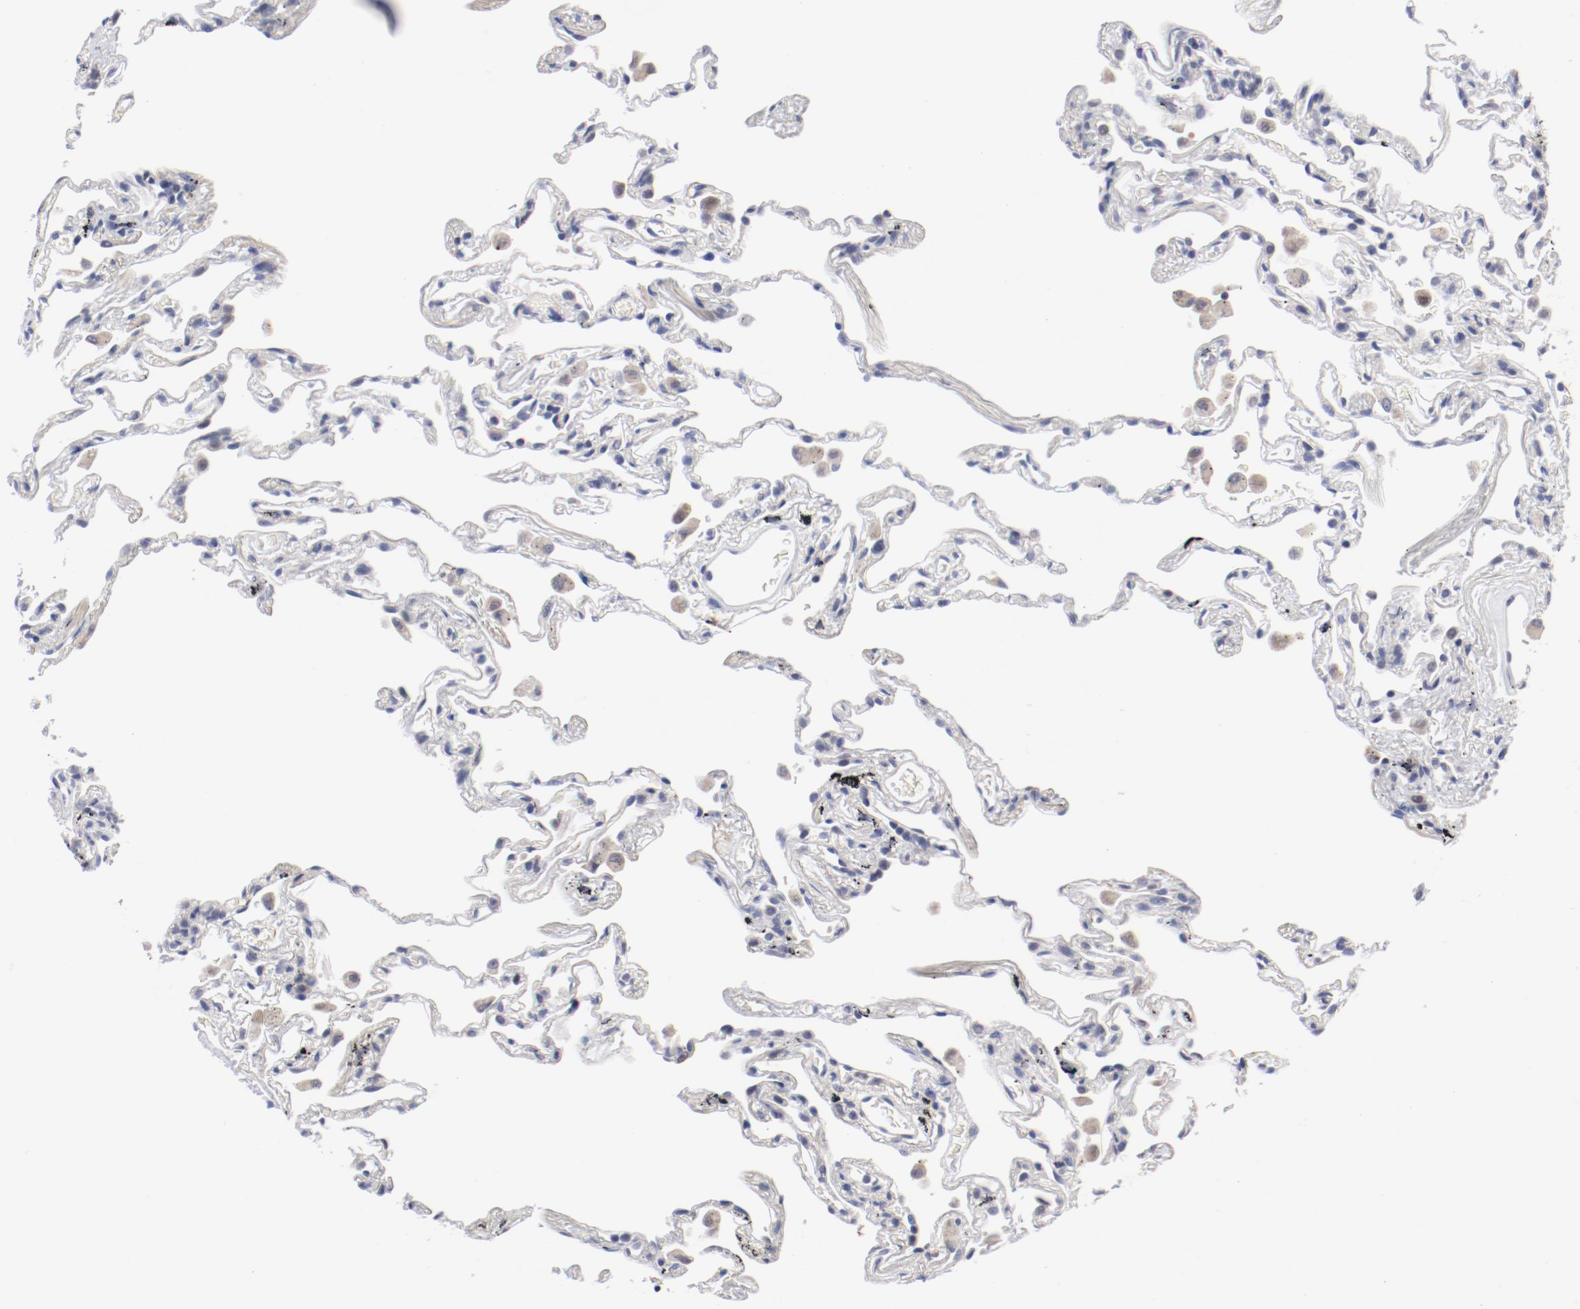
{"staining": {"intensity": "negative", "quantity": "none", "location": "none"}, "tissue": "lung", "cell_type": "Alveolar cells", "image_type": "normal", "snomed": [{"axis": "morphology", "description": "Normal tissue, NOS"}, {"axis": "morphology", "description": "Inflammation, NOS"}, {"axis": "topography", "description": "Lung"}], "caption": "This is an immunohistochemistry histopathology image of normal human lung. There is no positivity in alveolar cells.", "gene": "KCNK13", "patient": {"sex": "male", "age": 69}}